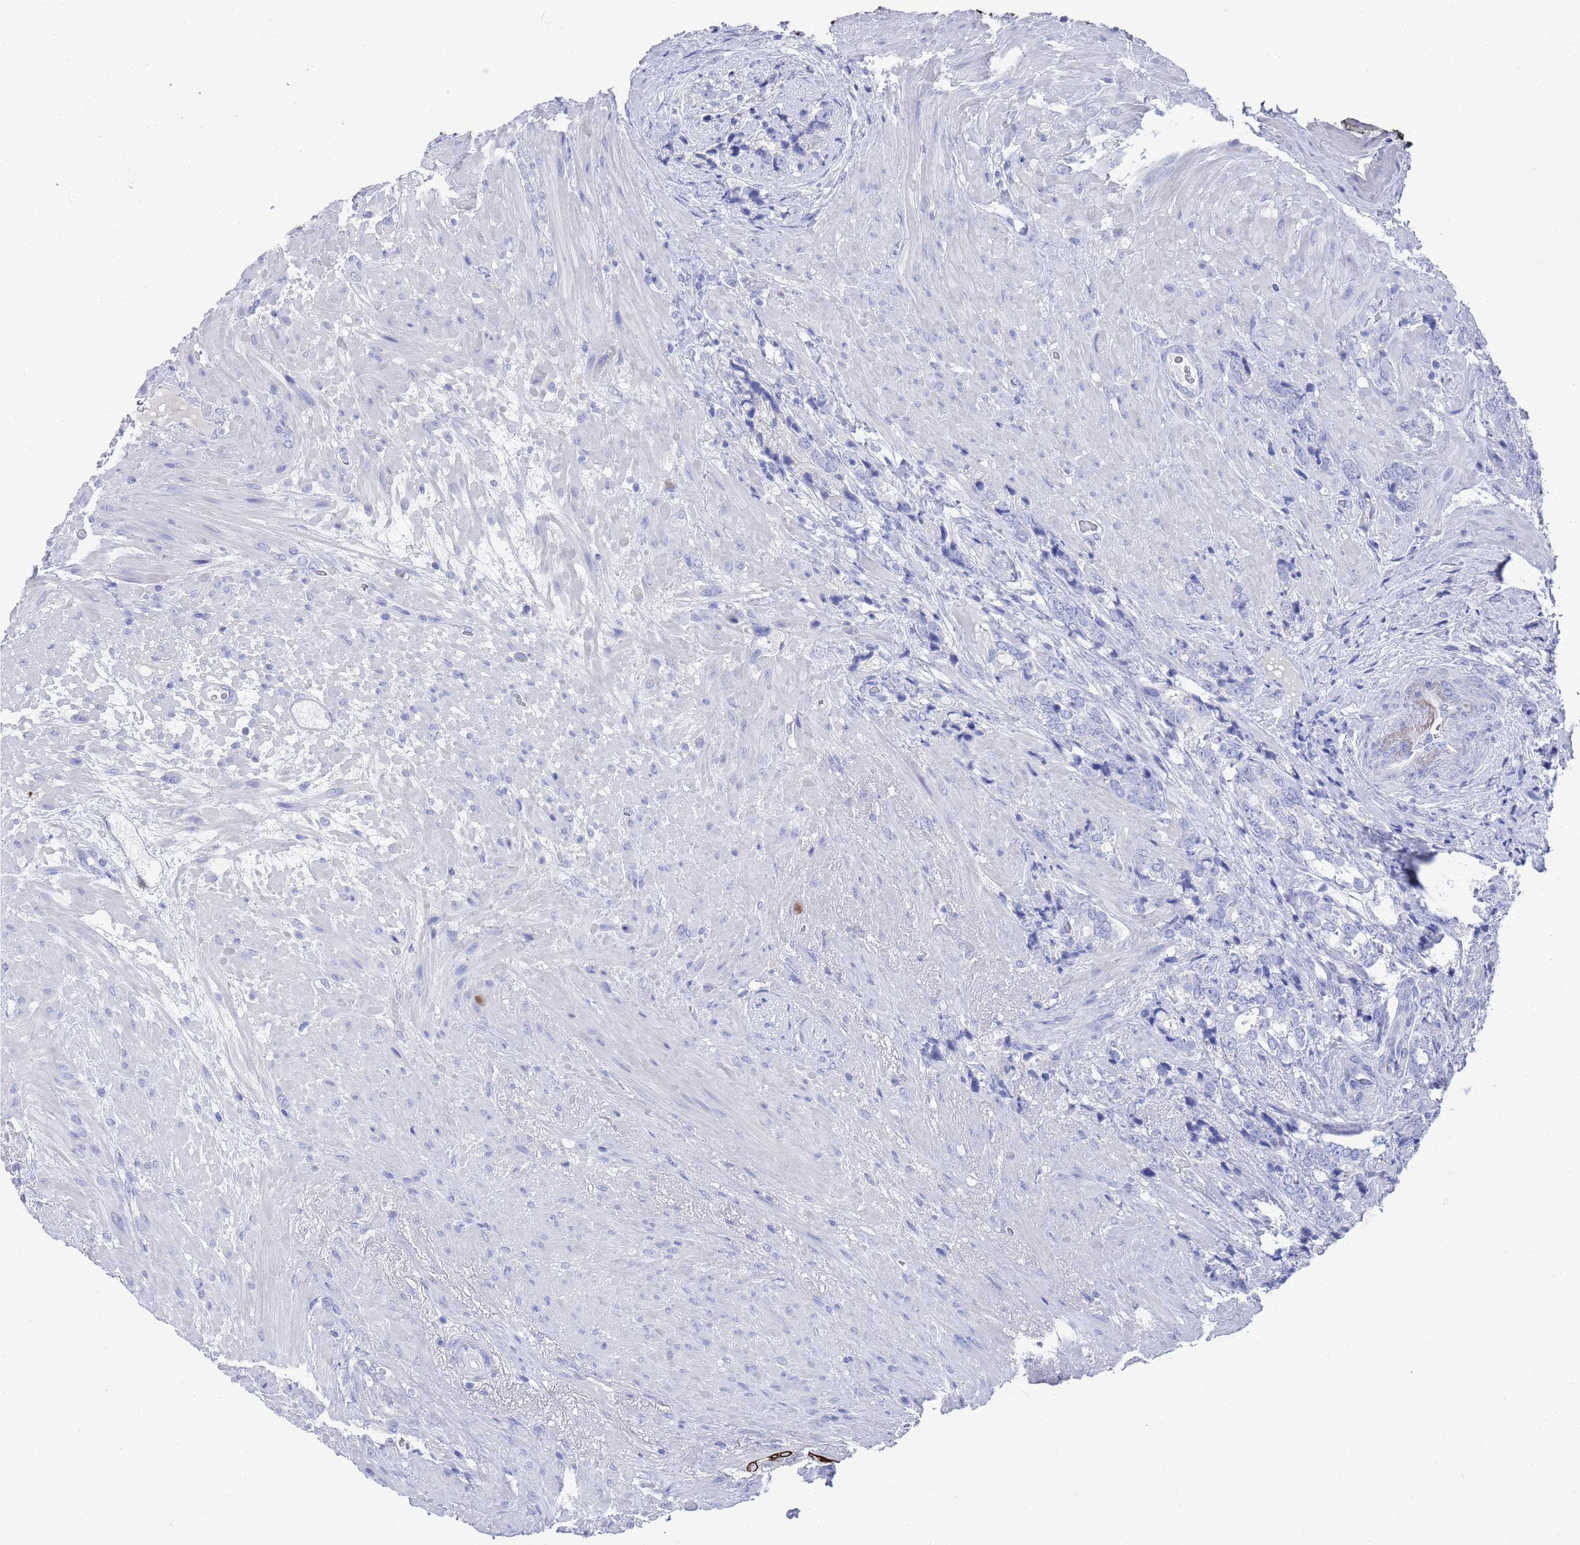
{"staining": {"intensity": "negative", "quantity": "none", "location": "none"}, "tissue": "prostate cancer", "cell_type": "Tumor cells", "image_type": "cancer", "snomed": [{"axis": "morphology", "description": "Adenocarcinoma, High grade"}, {"axis": "topography", "description": "Prostate"}], "caption": "Tumor cells show no significant protein expression in high-grade adenocarcinoma (prostate).", "gene": "MTMR2", "patient": {"sex": "male", "age": 74}}